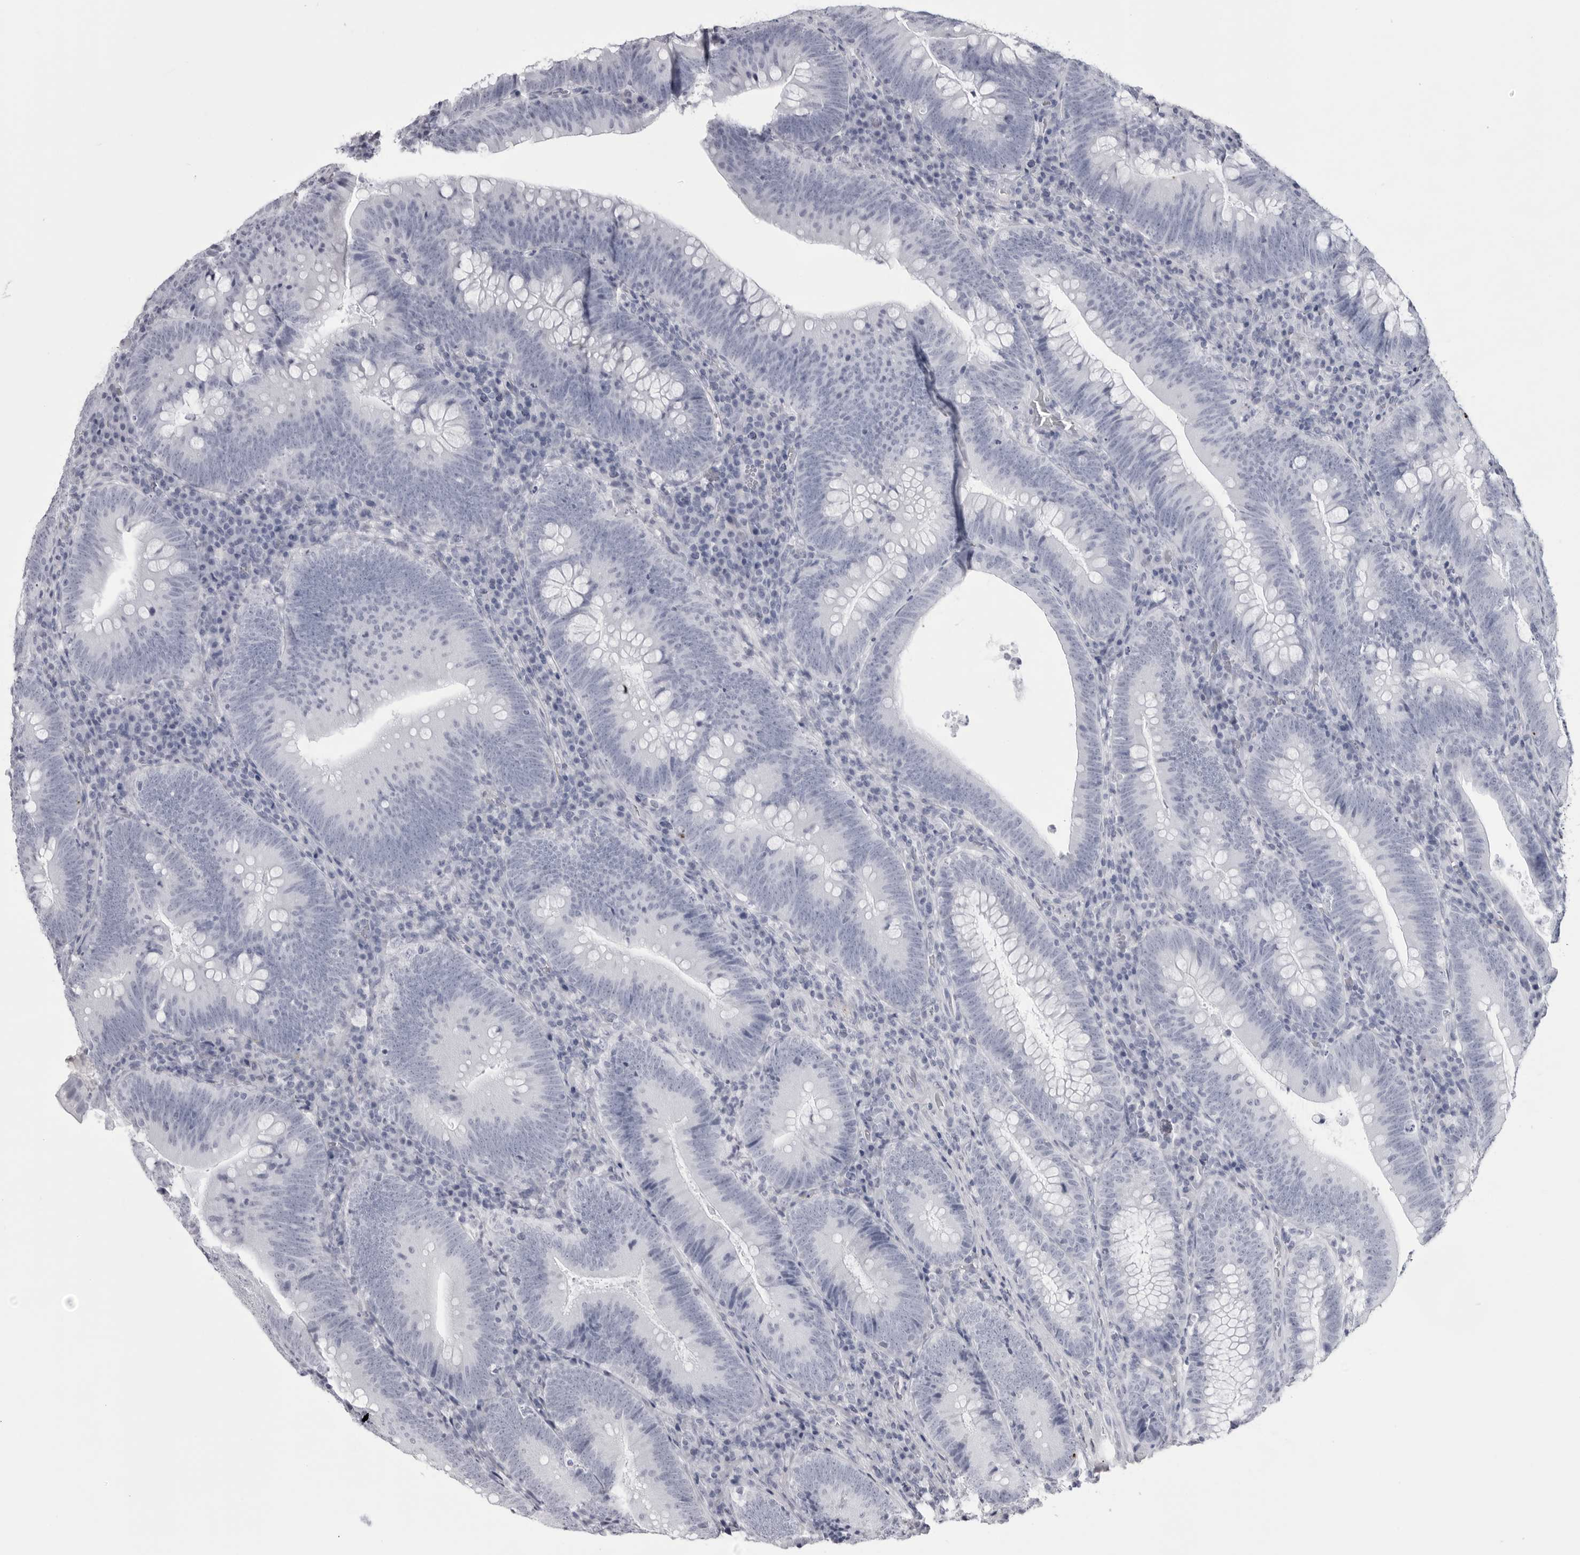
{"staining": {"intensity": "negative", "quantity": "none", "location": "none"}, "tissue": "colorectal cancer", "cell_type": "Tumor cells", "image_type": "cancer", "snomed": [{"axis": "morphology", "description": "Normal tissue, NOS"}, {"axis": "topography", "description": "Colon"}], "caption": "High power microscopy micrograph of an immunohistochemistry (IHC) image of colorectal cancer, revealing no significant staining in tumor cells.", "gene": "COL26A1", "patient": {"sex": "female", "age": 82}}